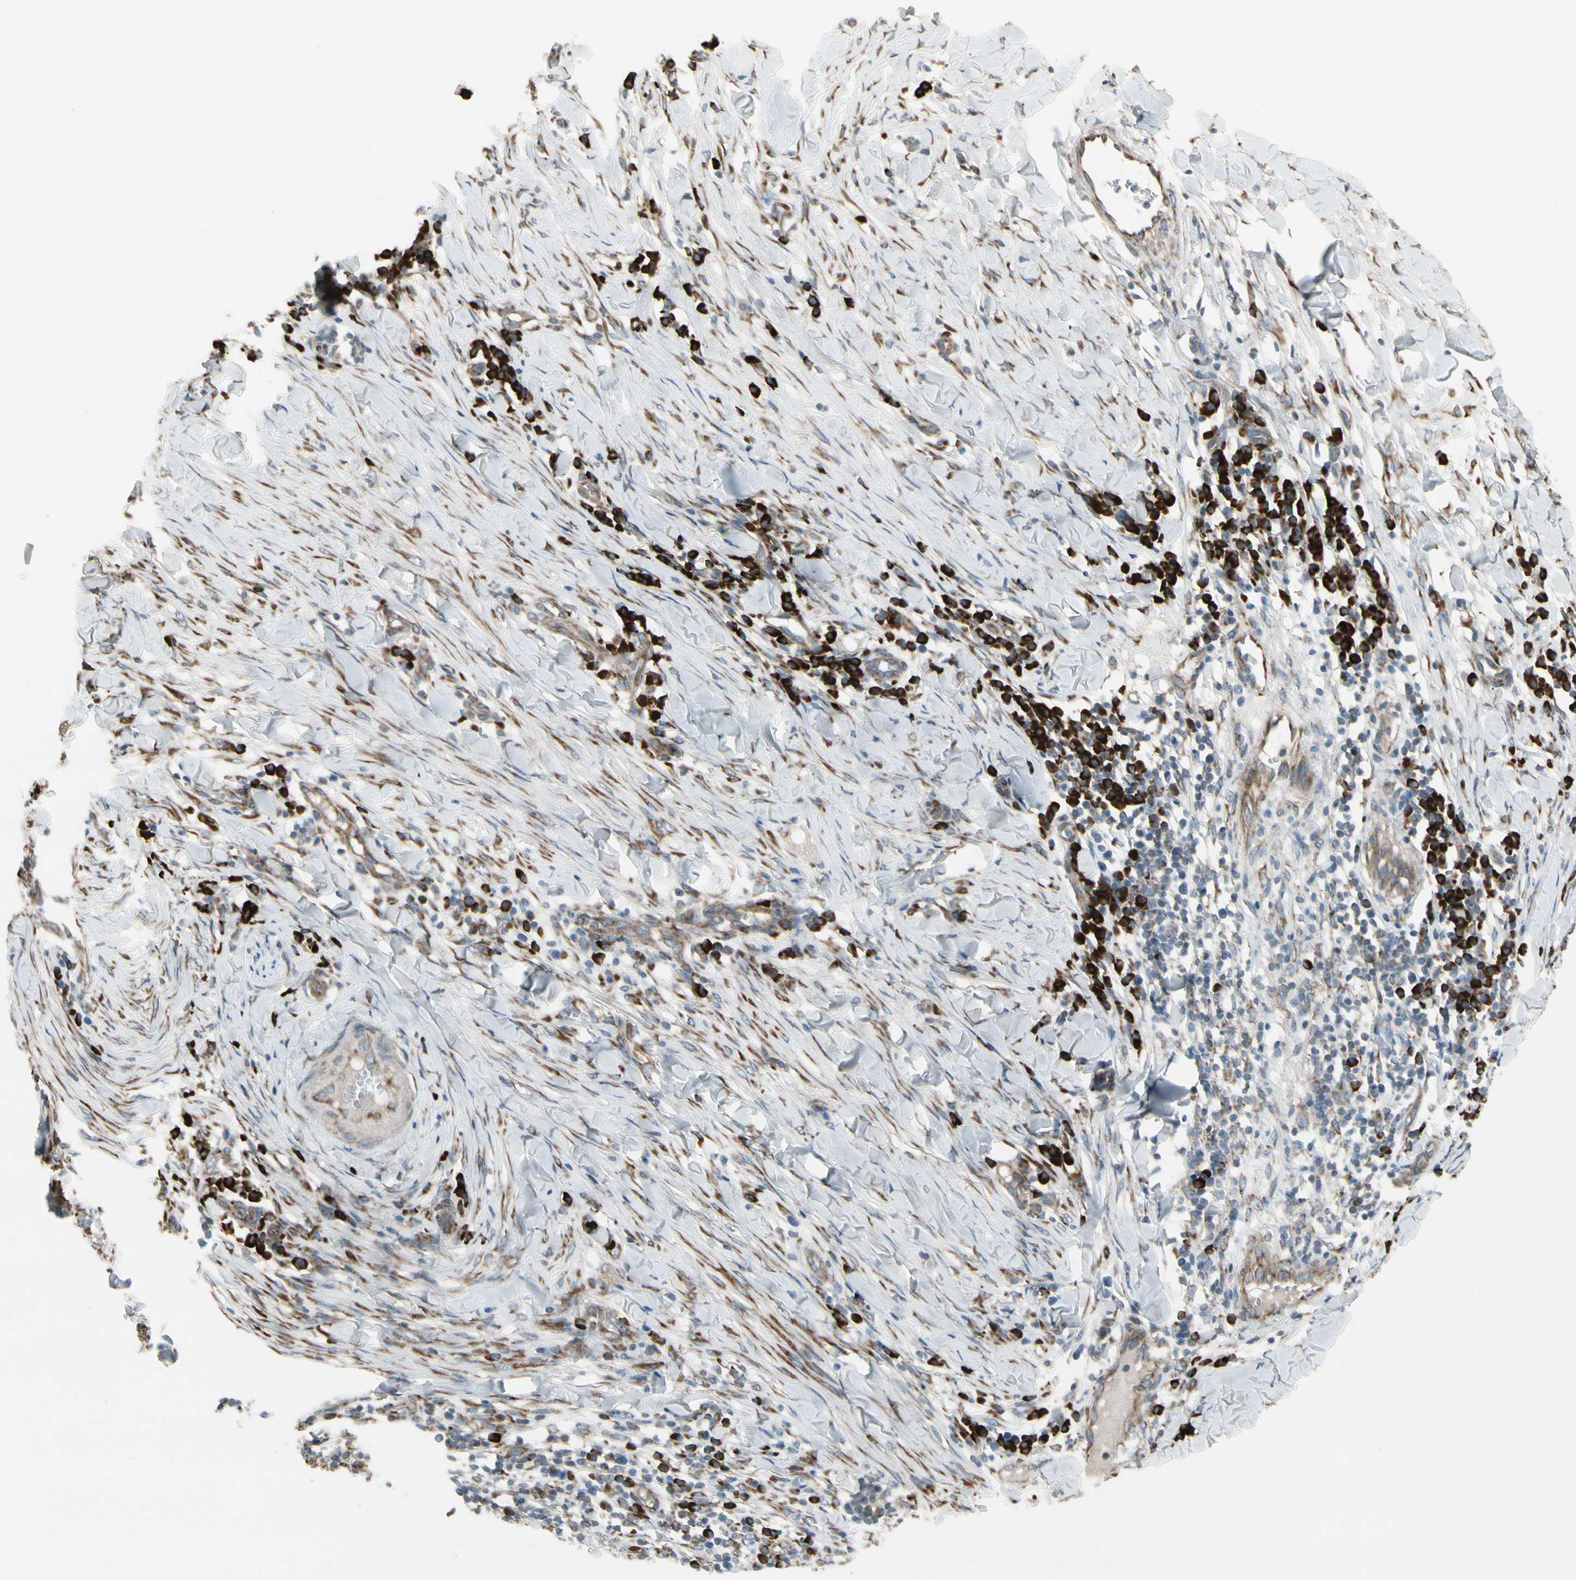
{"staining": {"intensity": "weak", "quantity": ">75%", "location": "cytoplasmic/membranous"}, "tissue": "skin cancer", "cell_type": "Tumor cells", "image_type": "cancer", "snomed": [{"axis": "morphology", "description": "Squamous cell carcinoma, NOS"}, {"axis": "topography", "description": "Skin"}], "caption": "The immunohistochemical stain highlights weak cytoplasmic/membranous staining in tumor cells of squamous cell carcinoma (skin) tissue.", "gene": "FNDC3A", "patient": {"sex": "male", "age": 24}}